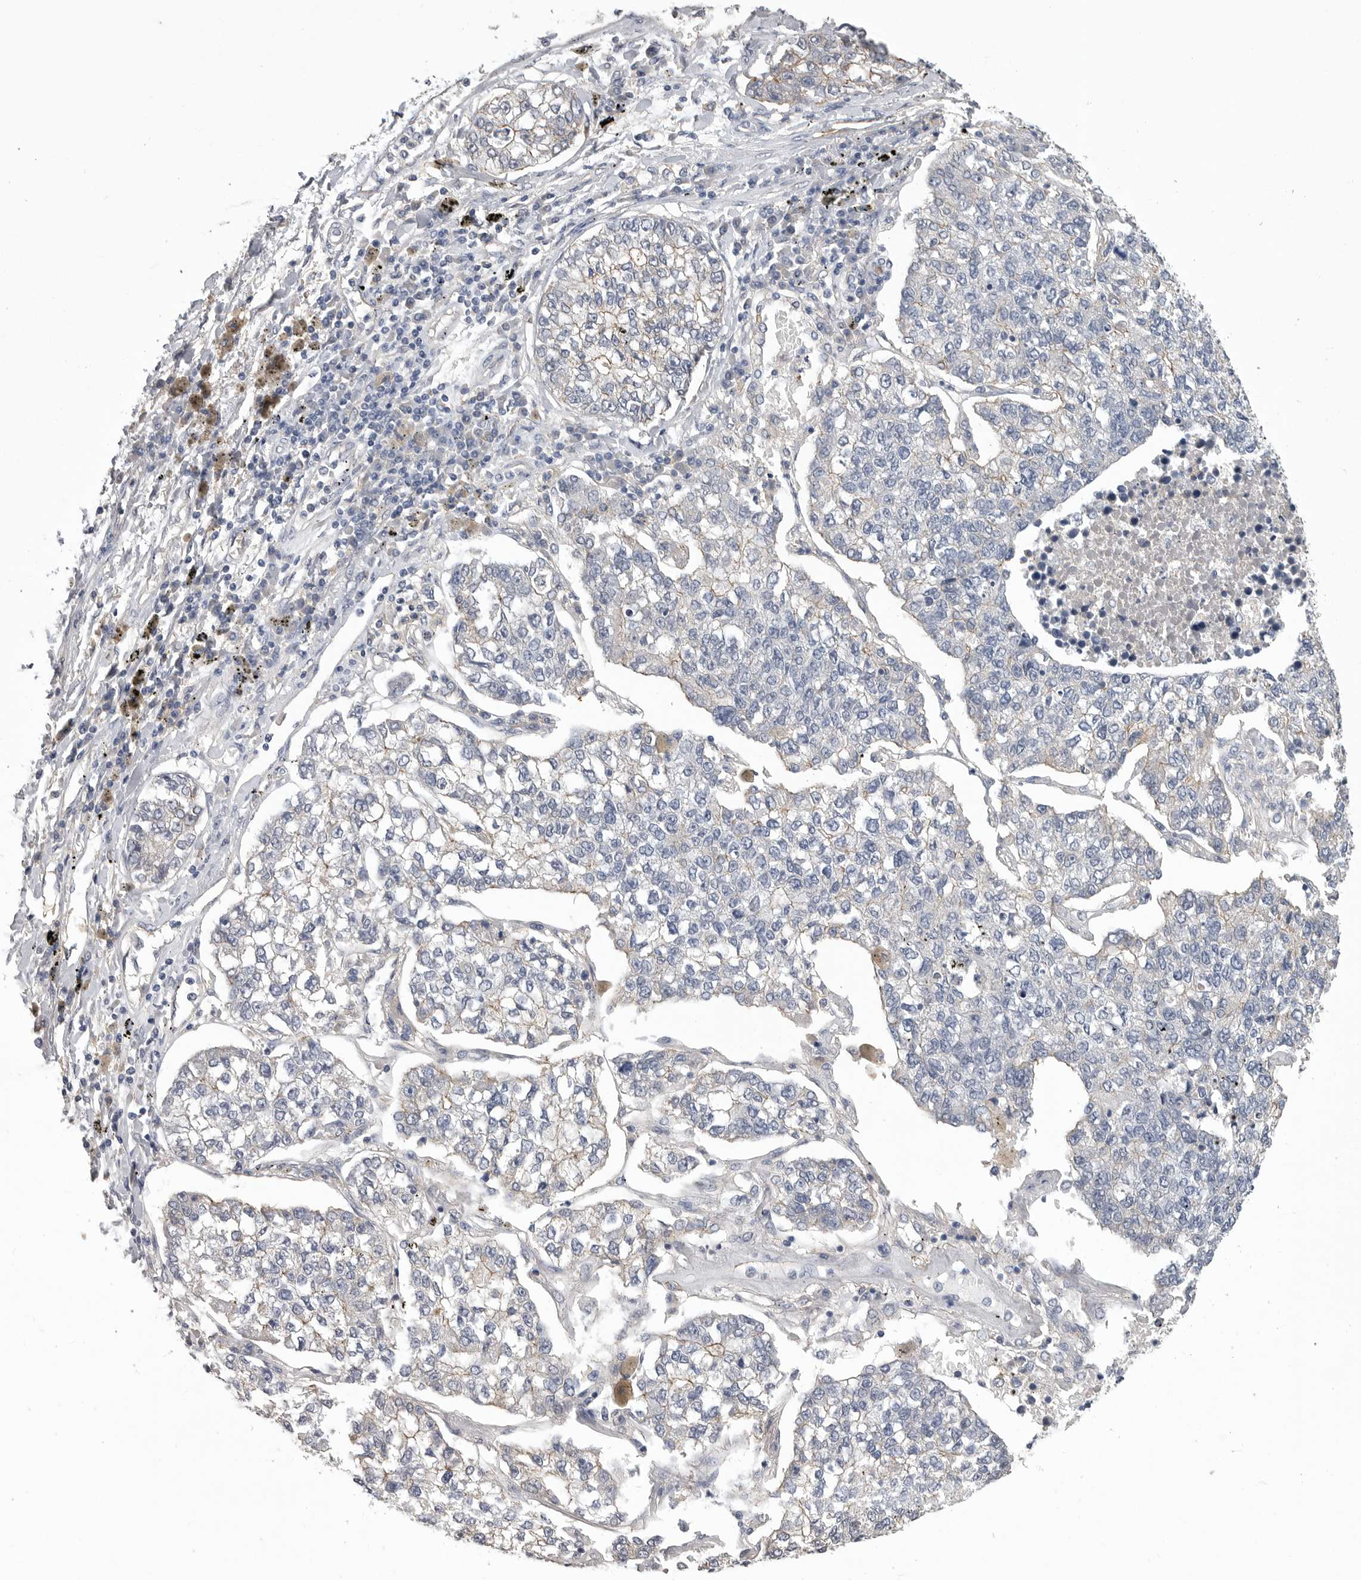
{"staining": {"intensity": "negative", "quantity": "none", "location": "none"}, "tissue": "lung cancer", "cell_type": "Tumor cells", "image_type": "cancer", "snomed": [{"axis": "morphology", "description": "Adenocarcinoma, NOS"}, {"axis": "topography", "description": "Lung"}], "caption": "The immunohistochemistry (IHC) photomicrograph has no significant staining in tumor cells of lung cancer (adenocarcinoma) tissue.", "gene": "NECTIN2", "patient": {"sex": "male", "age": 49}}